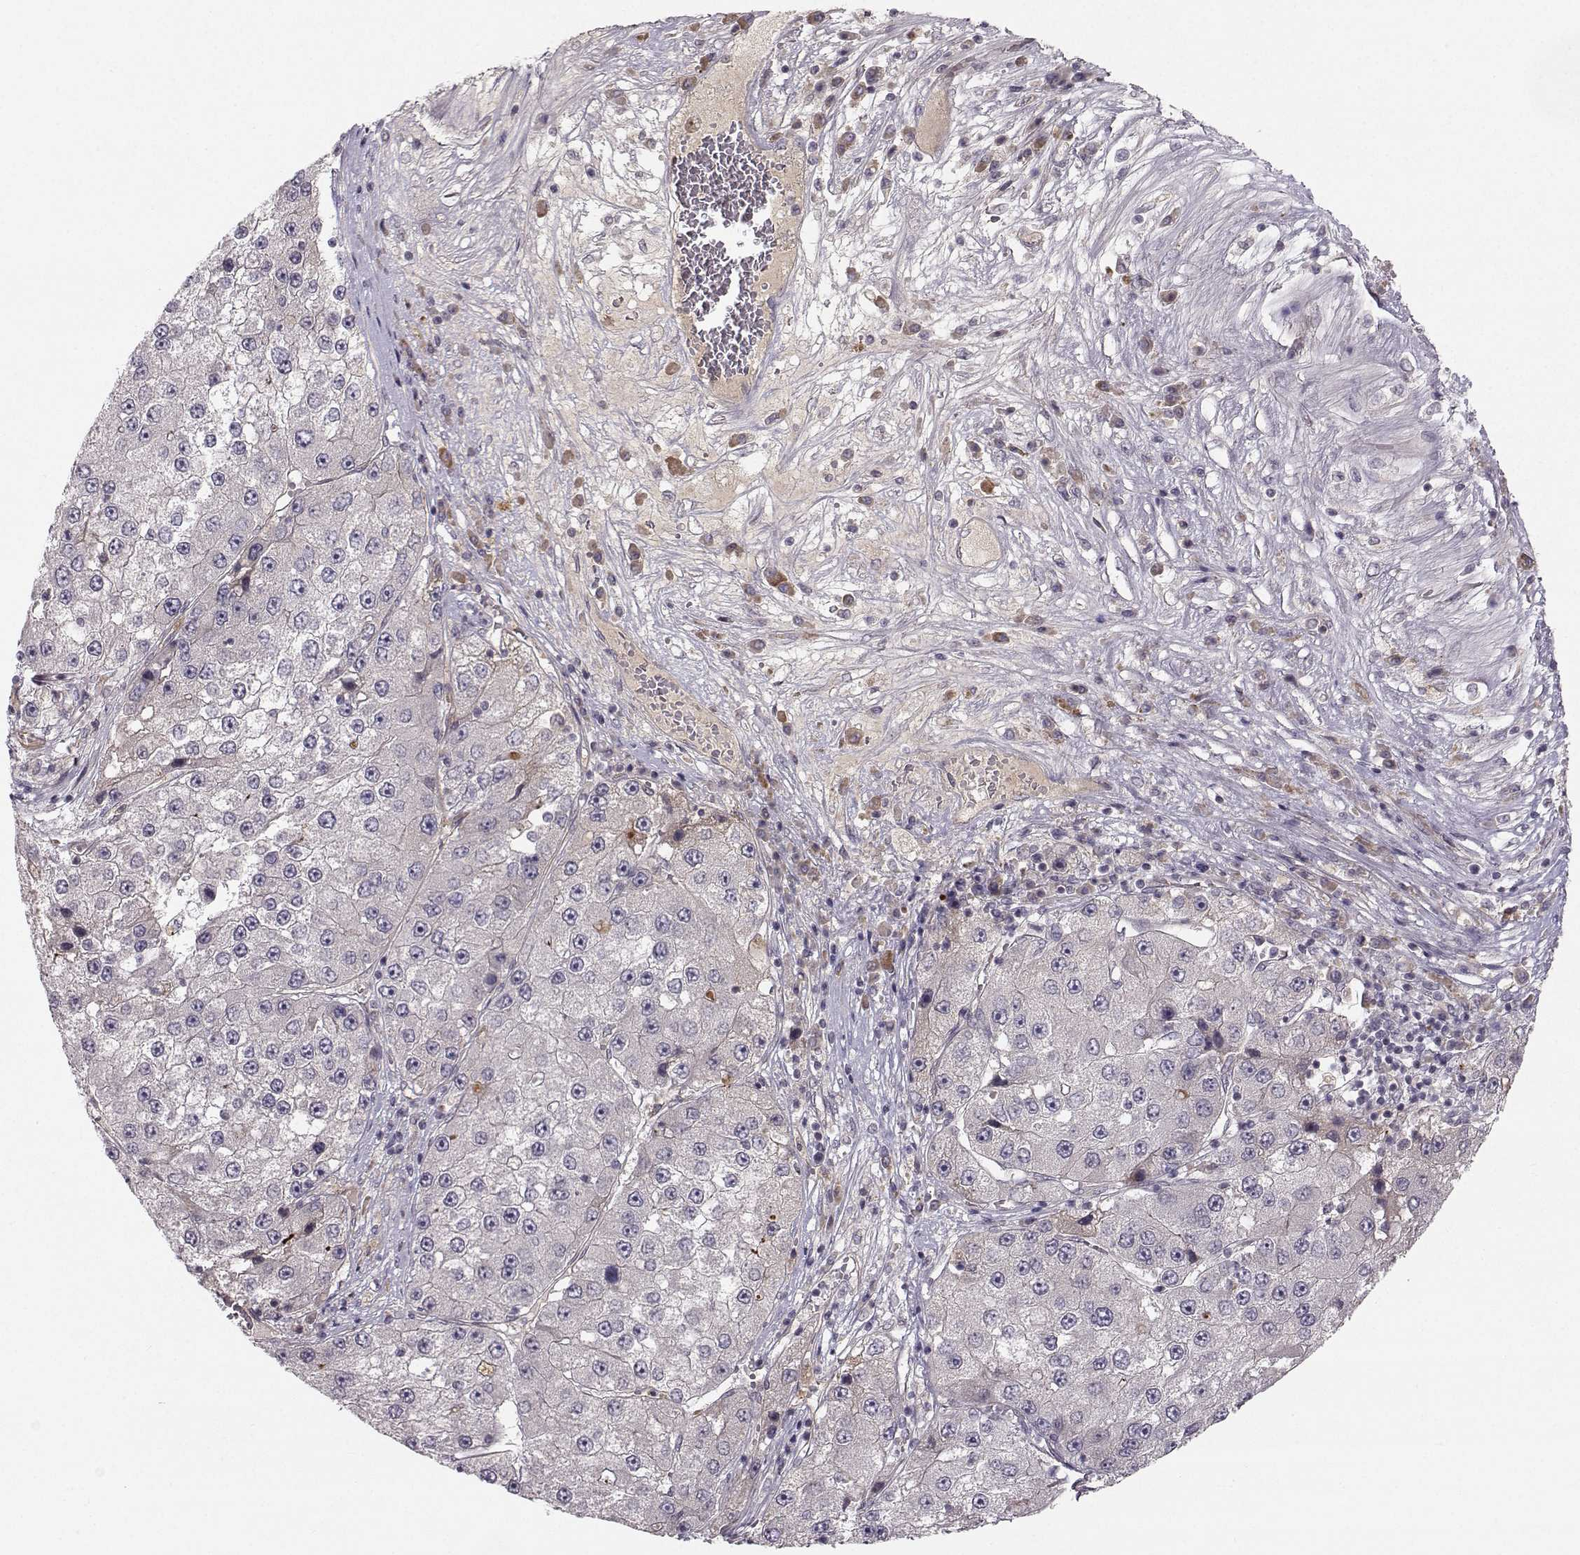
{"staining": {"intensity": "negative", "quantity": "none", "location": "none"}, "tissue": "liver cancer", "cell_type": "Tumor cells", "image_type": "cancer", "snomed": [{"axis": "morphology", "description": "Carcinoma, Hepatocellular, NOS"}, {"axis": "topography", "description": "Liver"}], "caption": "IHC image of human liver cancer (hepatocellular carcinoma) stained for a protein (brown), which reveals no positivity in tumor cells.", "gene": "OPRD1", "patient": {"sex": "female", "age": 73}}